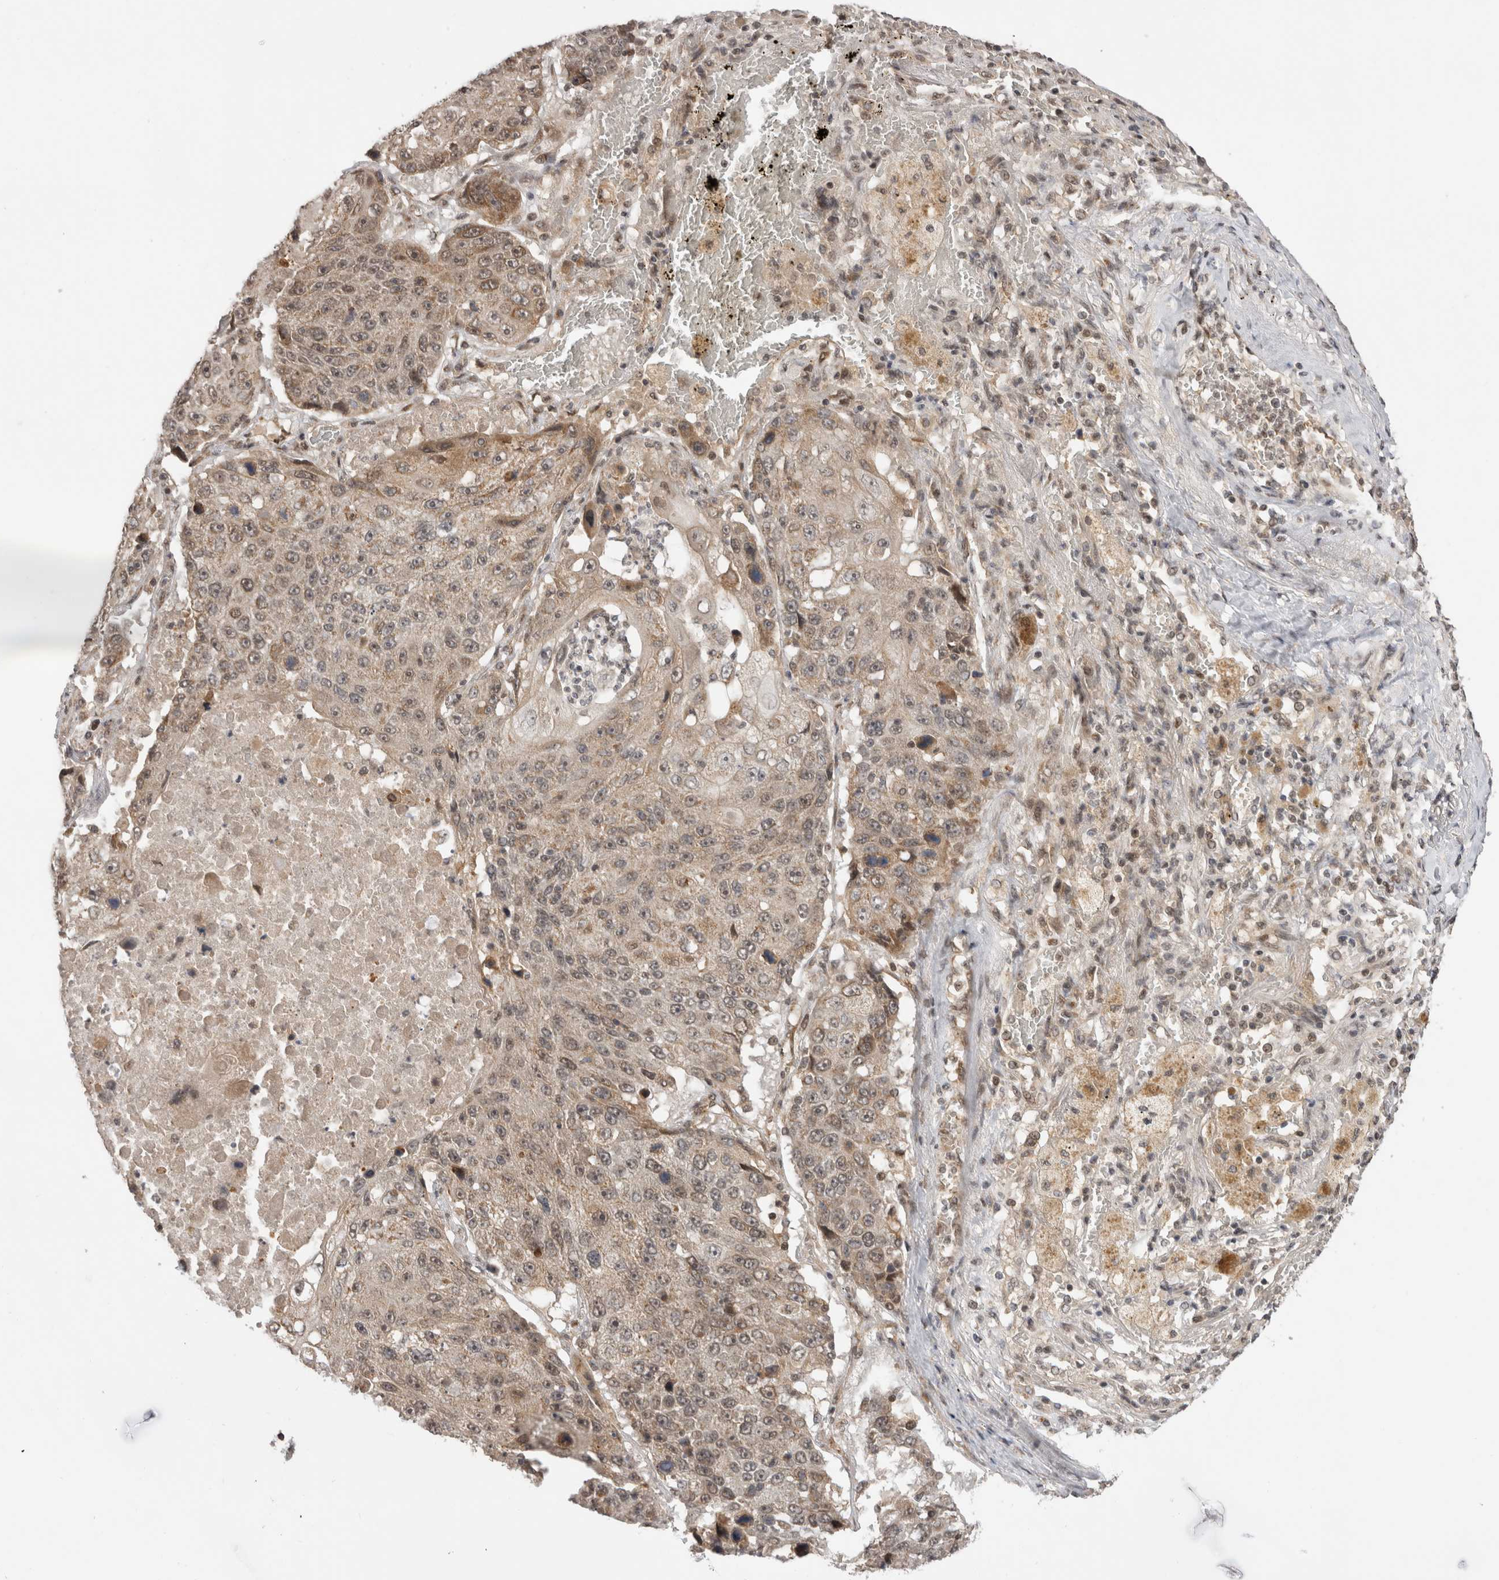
{"staining": {"intensity": "weak", "quantity": "25%-75%", "location": "cytoplasmic/membranous,nuclear"}, "tissue": "lung cancer", "cell_type": "Tumor cells", "image_type": "cancer", "snomed": [{"axis": "morphology", "description": "Squamous cell carcinoma, NOS"}, {"axis": "topography", "description": "Lung"}], "caption": "Immunohistochemical staining of squamous cell carcinoma (lung) demonstrates low levels of weak cytoplasmic/membranous and nuclear protein expression in approximately 25%-75% of tumor cells. The staining was performed using DAB to visualize the protein expression in brown, while the nuclei were stained in blue with hematoxylin (Magnification: 20x).", "gene": "TMEM65", "patient": {"sex": "male", "age": 61}}